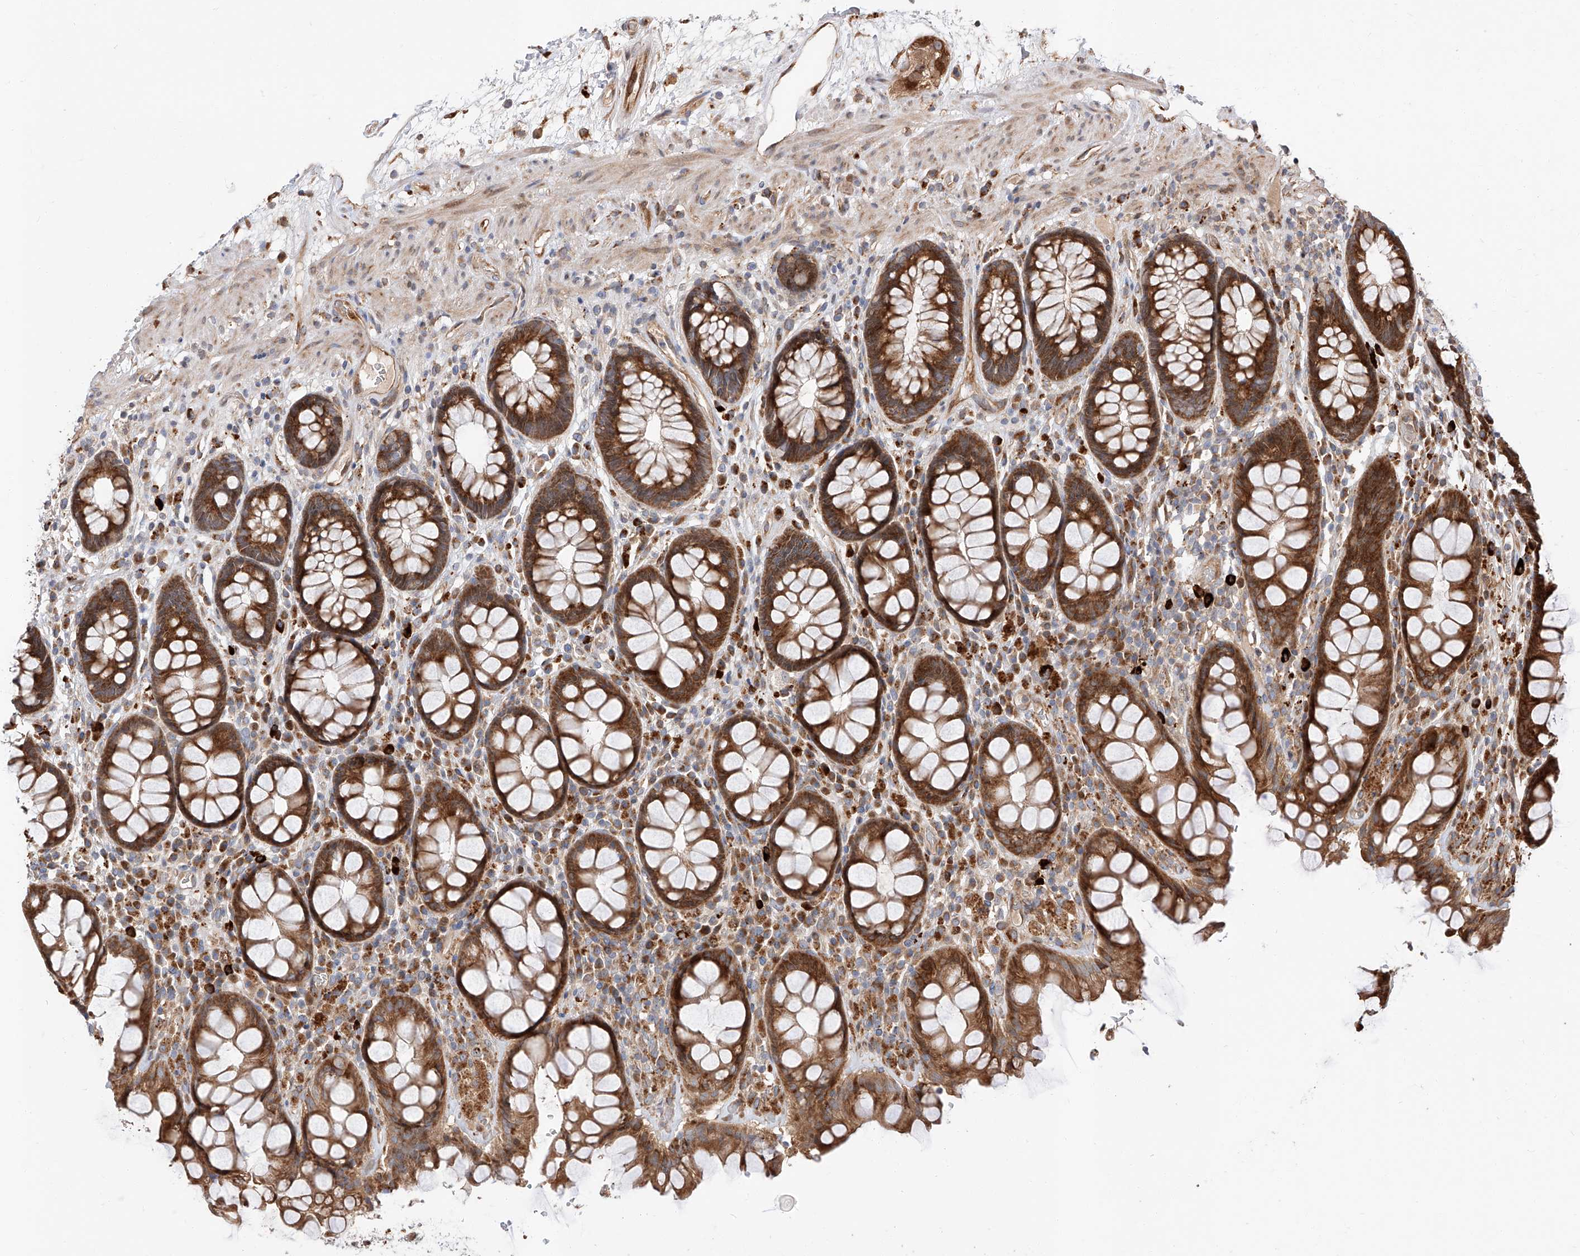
{"staining": {"intensity": "moderate", "quantity": ">75%", "location": "cytoplasmic/membranous"}, "tissue": "rectum", "cell_type": "Glandular cells", "image_type": "normal", "snomed": [{"axis": "morphology", "description": "Normal tissue, NOS"}, {"axis": "topography", "description": "Rectum"}], "caption": "Normal rectum was stained to show a protein in brown. There is medium levels of moderate cytoplasmic/membranous expression in approximately >75% of glandular cells.", "gene": "DIRAS3", "patient": {"sex": "male", "age": 64}}